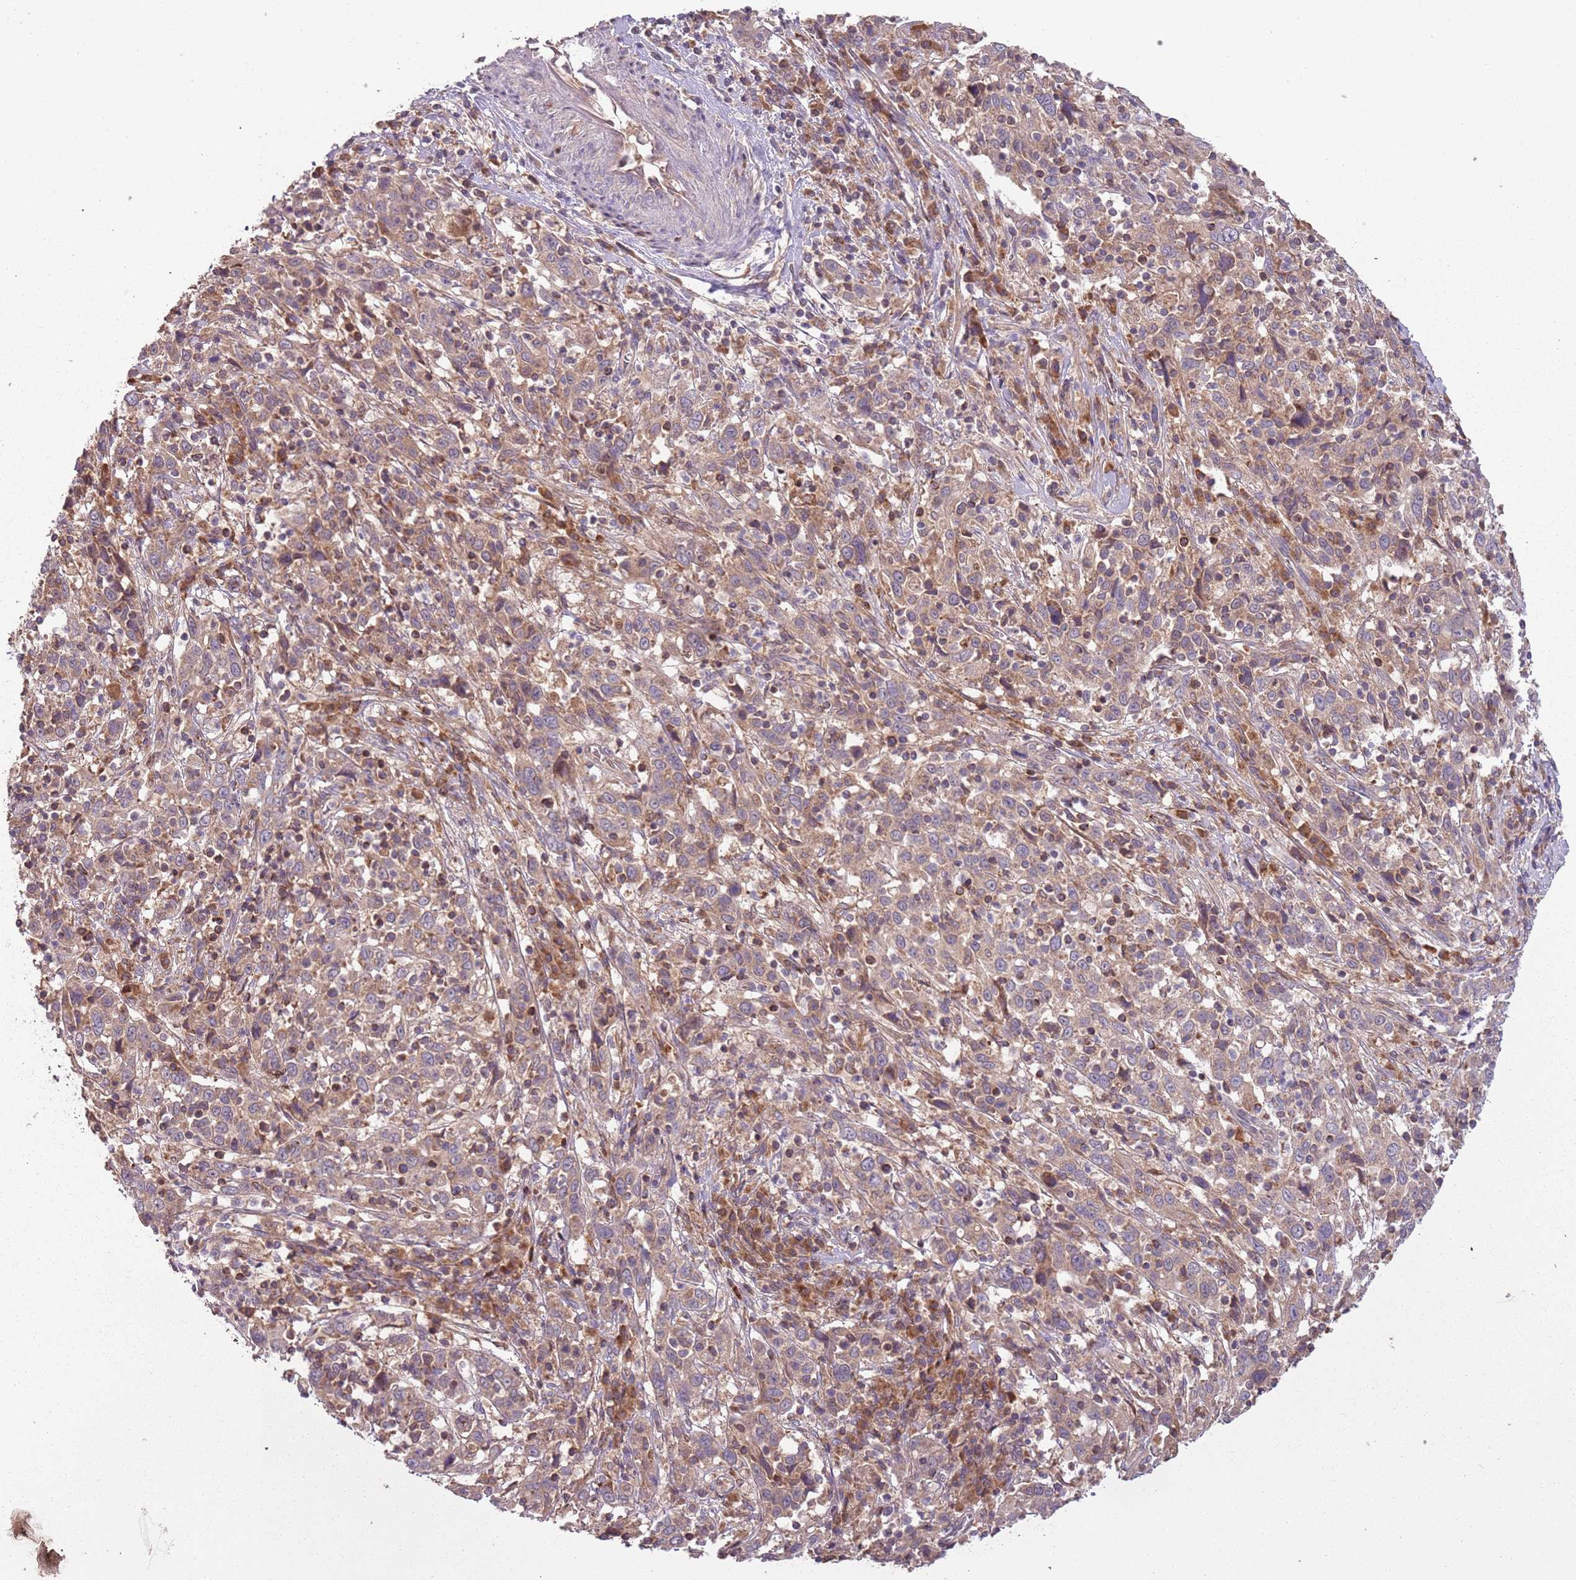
{"staining": {"intensity": "weak", "quantity": ">75%", "location": "cytoplasmic/membranous"}, "tissue": "cervical cancer", "cell_type": "Tumor cells", "image_type": "cancer", "snomed": [{"axis": "morphology", "description": "Squamous cell carcinoma, NOS"}, {"axis": "topography", "description": "Cervix"}], "caption": "Cervical cancer stained for a protein (brown) demonstrates weak cytoplasmic/membranous positive staining in approximately >75% of tumor cells.", "gene": "FECH", "patient": {"sex": "female", "age": 46}}